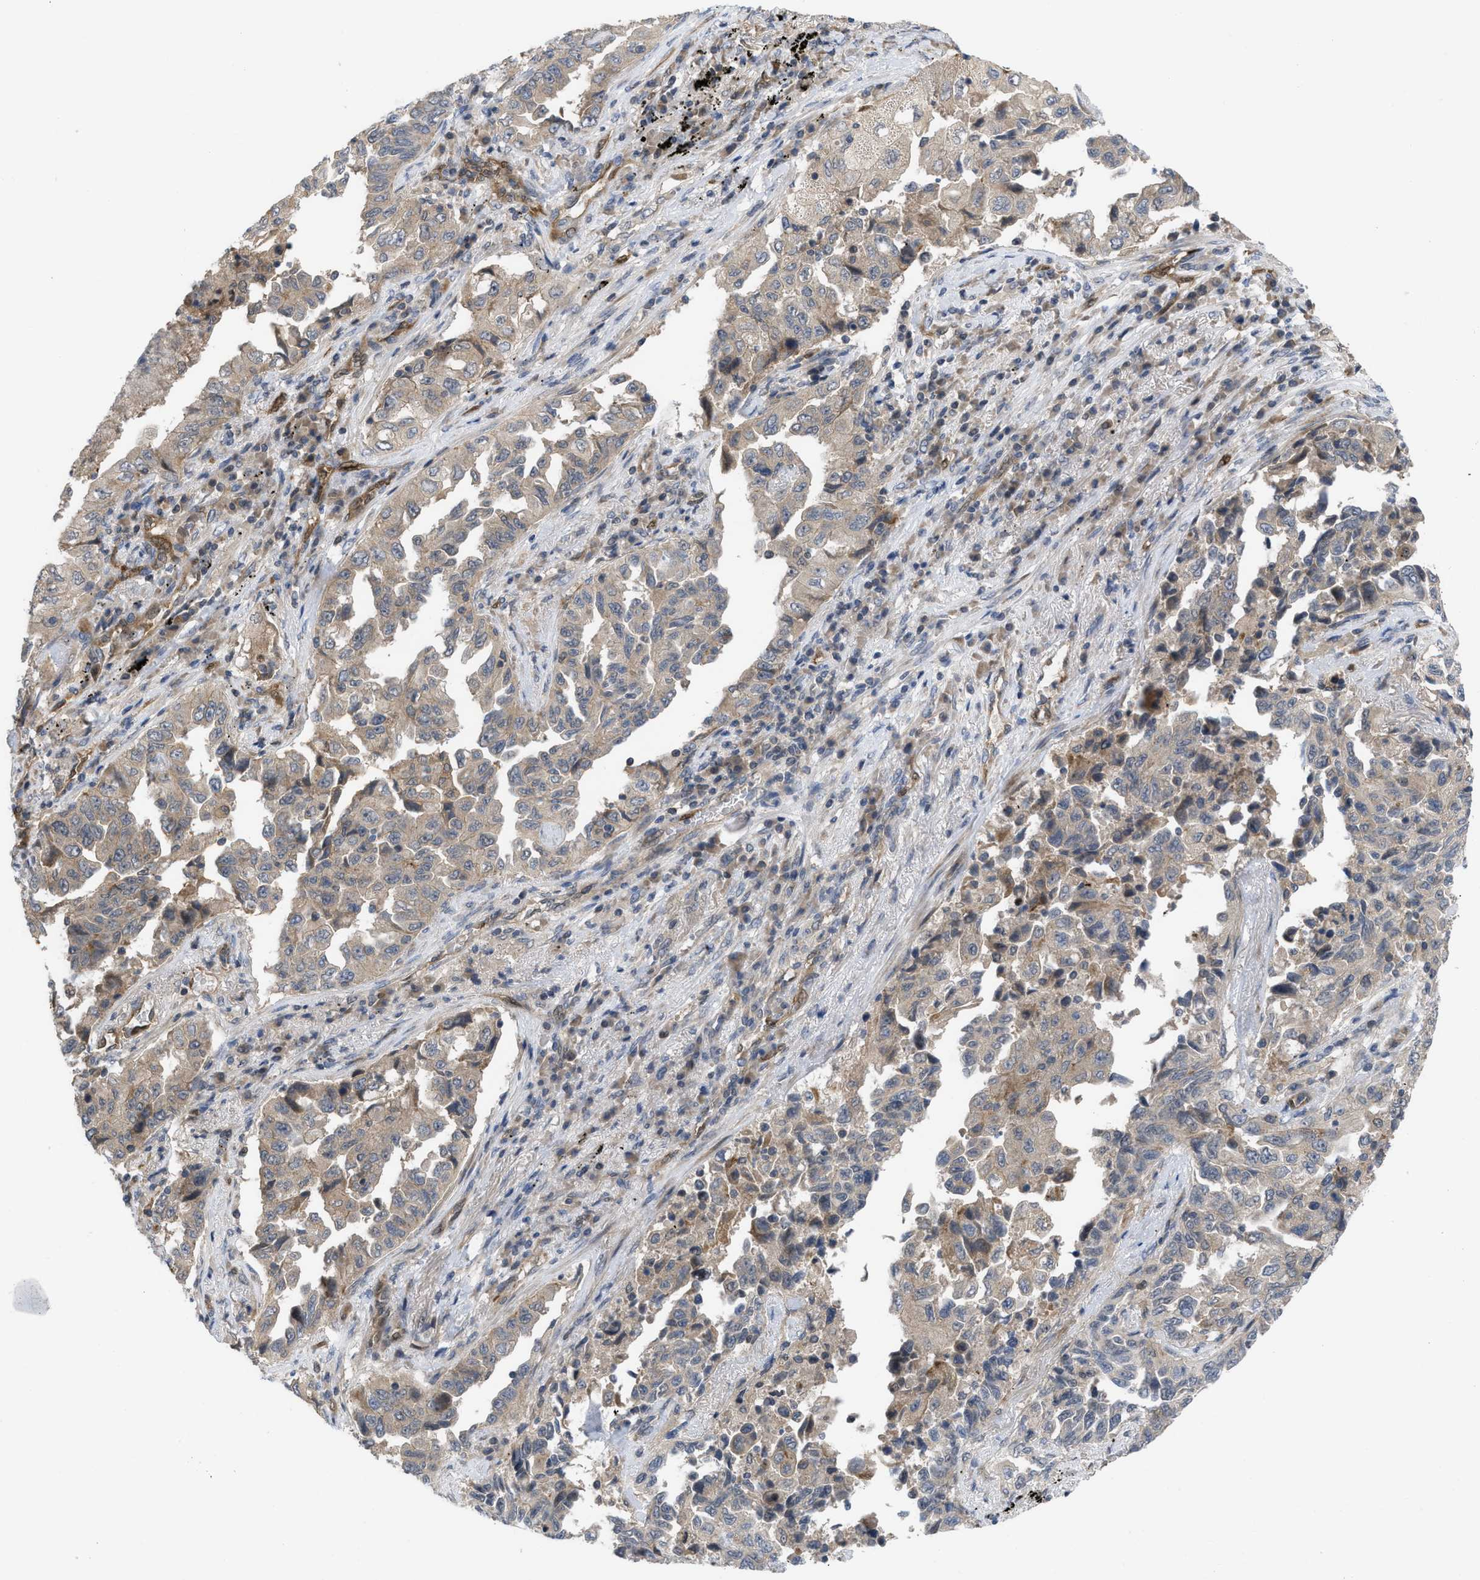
{"staining": {"intensity": "weak", "quantity": ">75%", "location": "cytoplasmic/membranous"}, "tissue": "lung cancer", "cell_type": "Tumor cells", "image_type": "cancer", "snomed": [{"axis": "morphology", "description": "Adenocarcinoma, NOS"}, {"axis": "topography", "description": "Lung"}], "caption": "Immunohistochemical staining of lung cancer shows weak cytoplasmic/membranous protein staining in about >75% of tumor cells.", "gene": "LDAF1", "patient": {"sex": "female", "age": 51}}